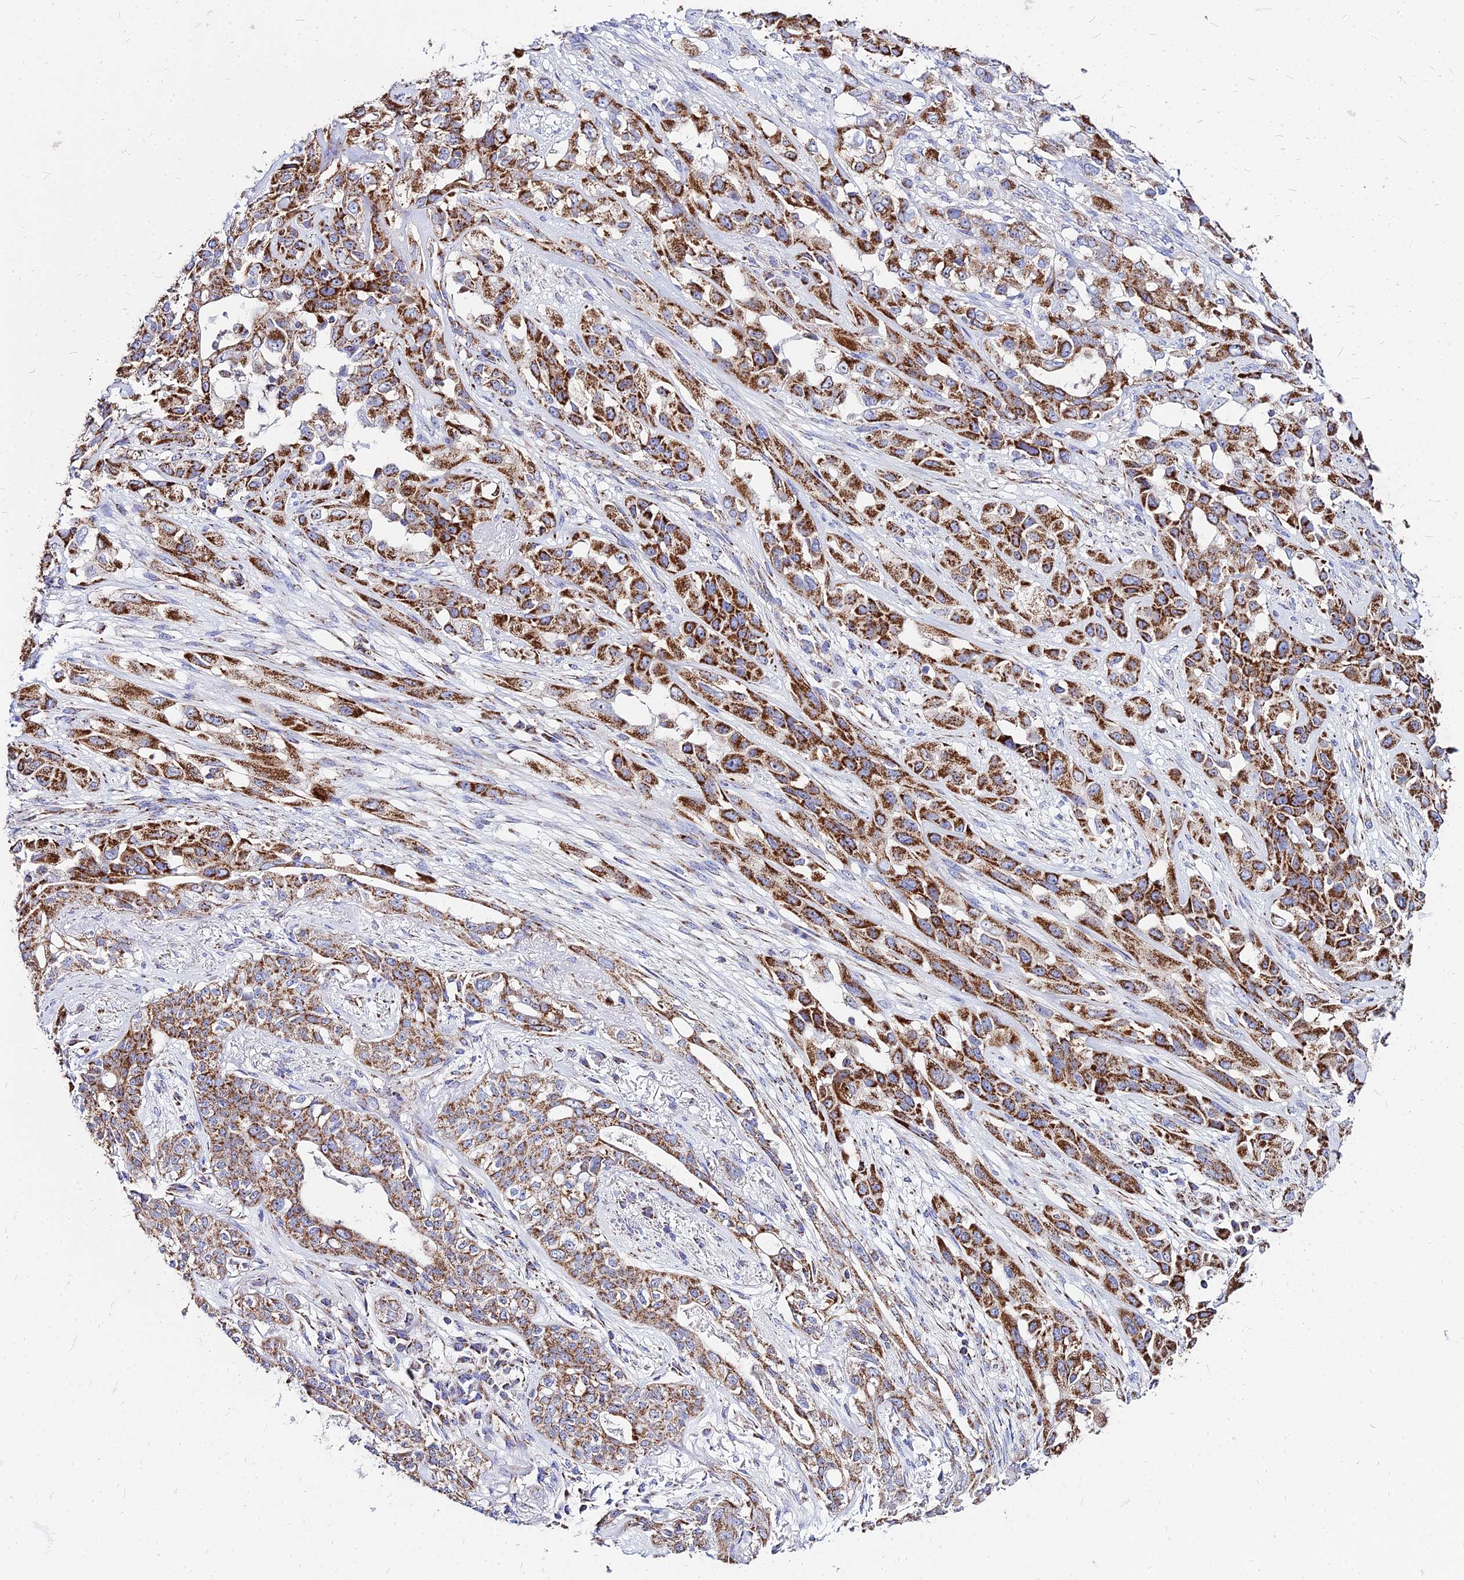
{"staining": {"intensity": "strong", "quantity": ">75%", "location": "cytoplasmic/membranous"}, "tissue": "lung cancer", "cell_type": "Tumor cells", "image_type": "cancer", "snomed": [{"axis": "morphology", "description": "Squamous cell carcinoma, NOS"}, {"axis": "topography", "description": "Lung"}], "caption": "Immunohistochemistry (IHC) micrograph of neoplastic tissue: squamous cell carcinoma (lung) stained using IHC exhibits high levels of strong protein expression localized specifically in the cytoplasmic/membranous of tumor cells, appearing as a cytoplasmic/membranous brown color.", "gene": "DLD", "patient": {"sex": "female", "age": 70}}